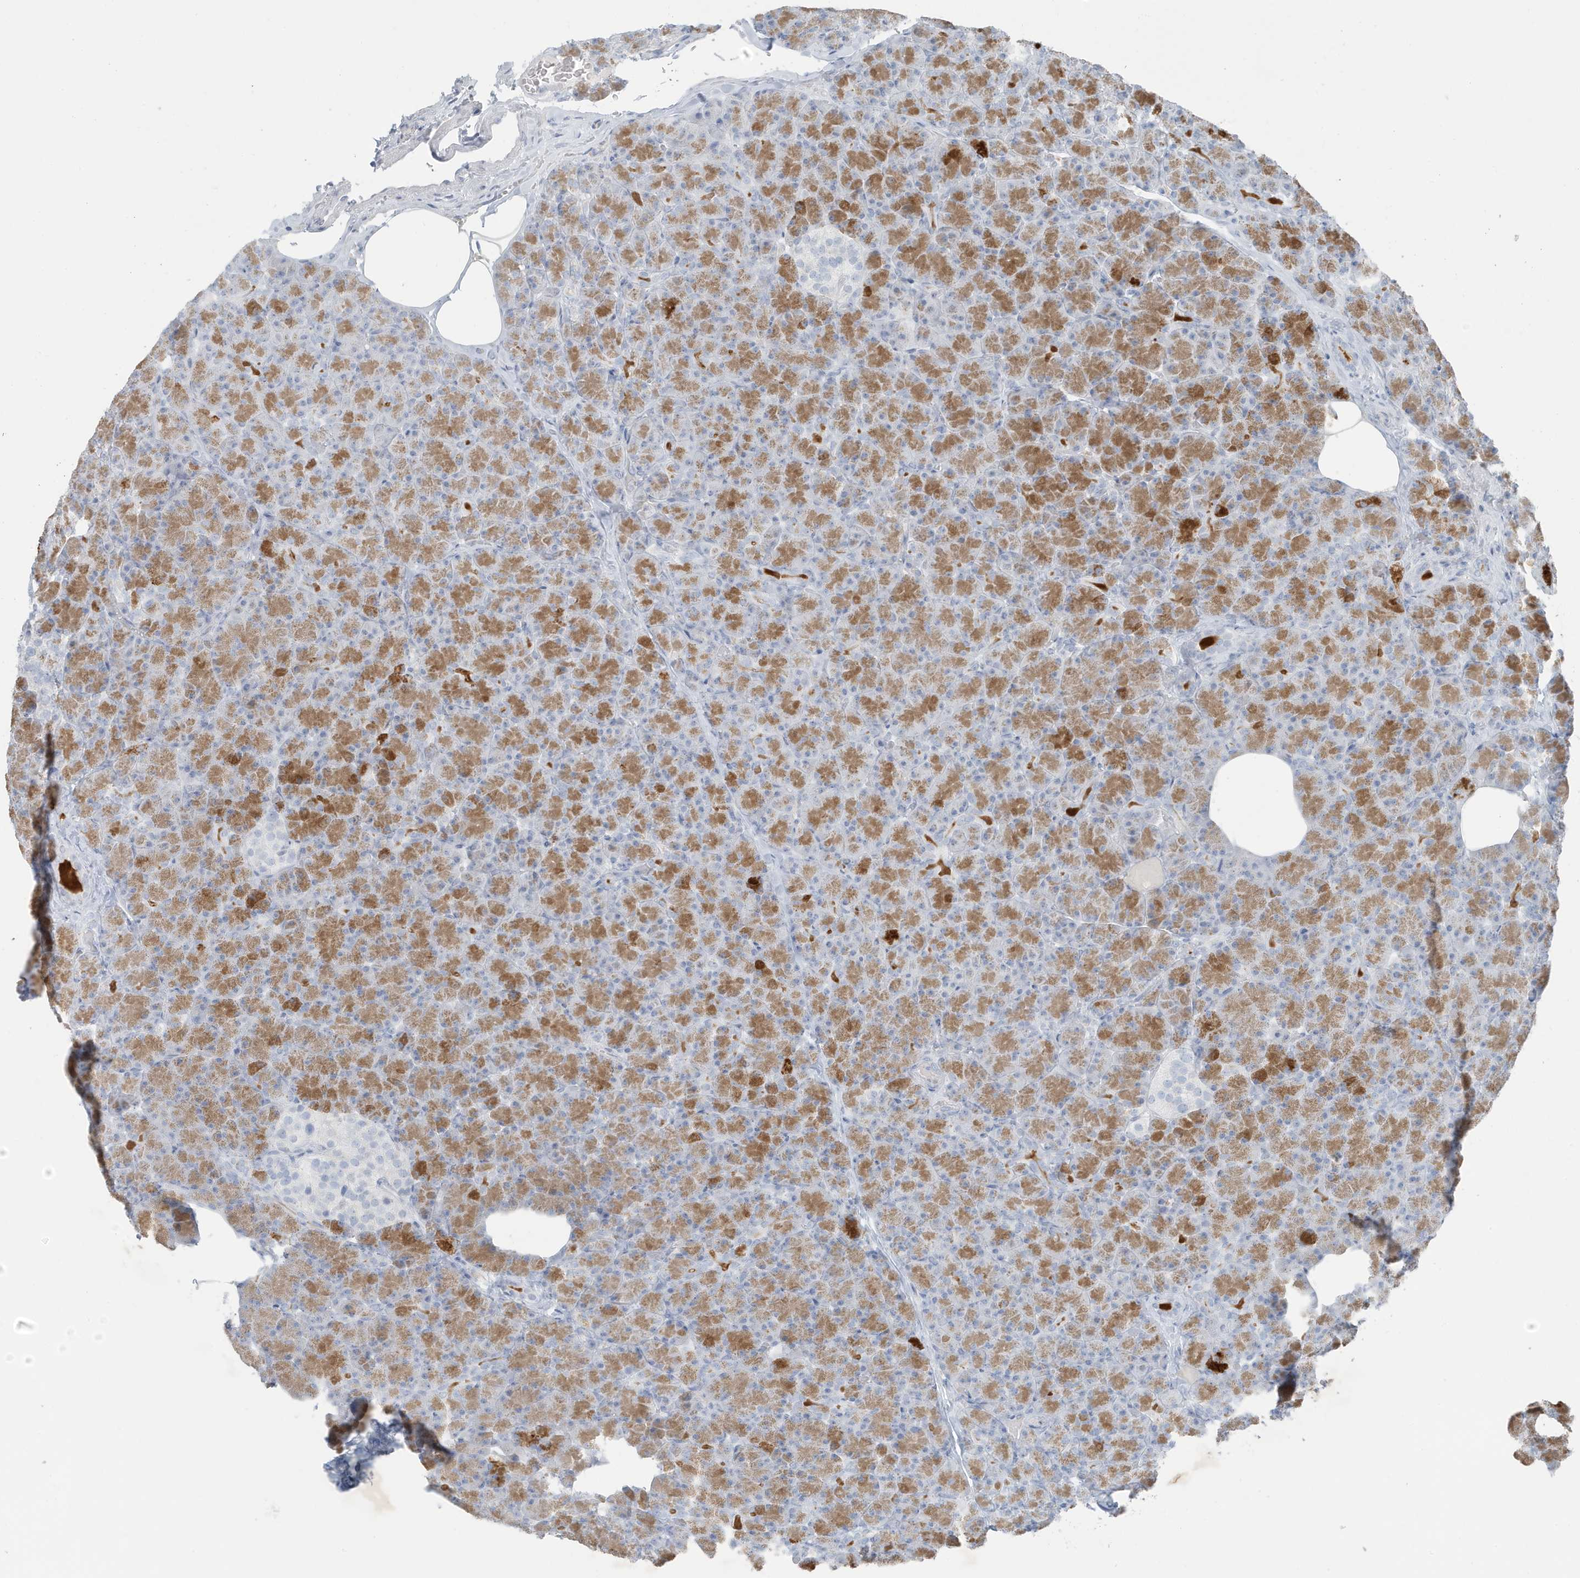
{"staining": {"intensity": "moderate", "quantity": ">75%", "location": "cytoplasmic/membranous"}, "tissue": "pancreas", "cell_type": "Exocrine glandular cells", "image_type": "normal", "snomed": [{"axis": "morphology", "description": "Normal tissue, NOS"}, {"axis": "topography", "description": "Pancreas"}], "caption": "This is a micrograph of IHC staining of unremarkable pancreas, which shows moderate expression in the cytoplasmic/membranous of exocrine glandular cells.", "gene": "ZFP64", "patient": {"sex": "female", "age": 43}}